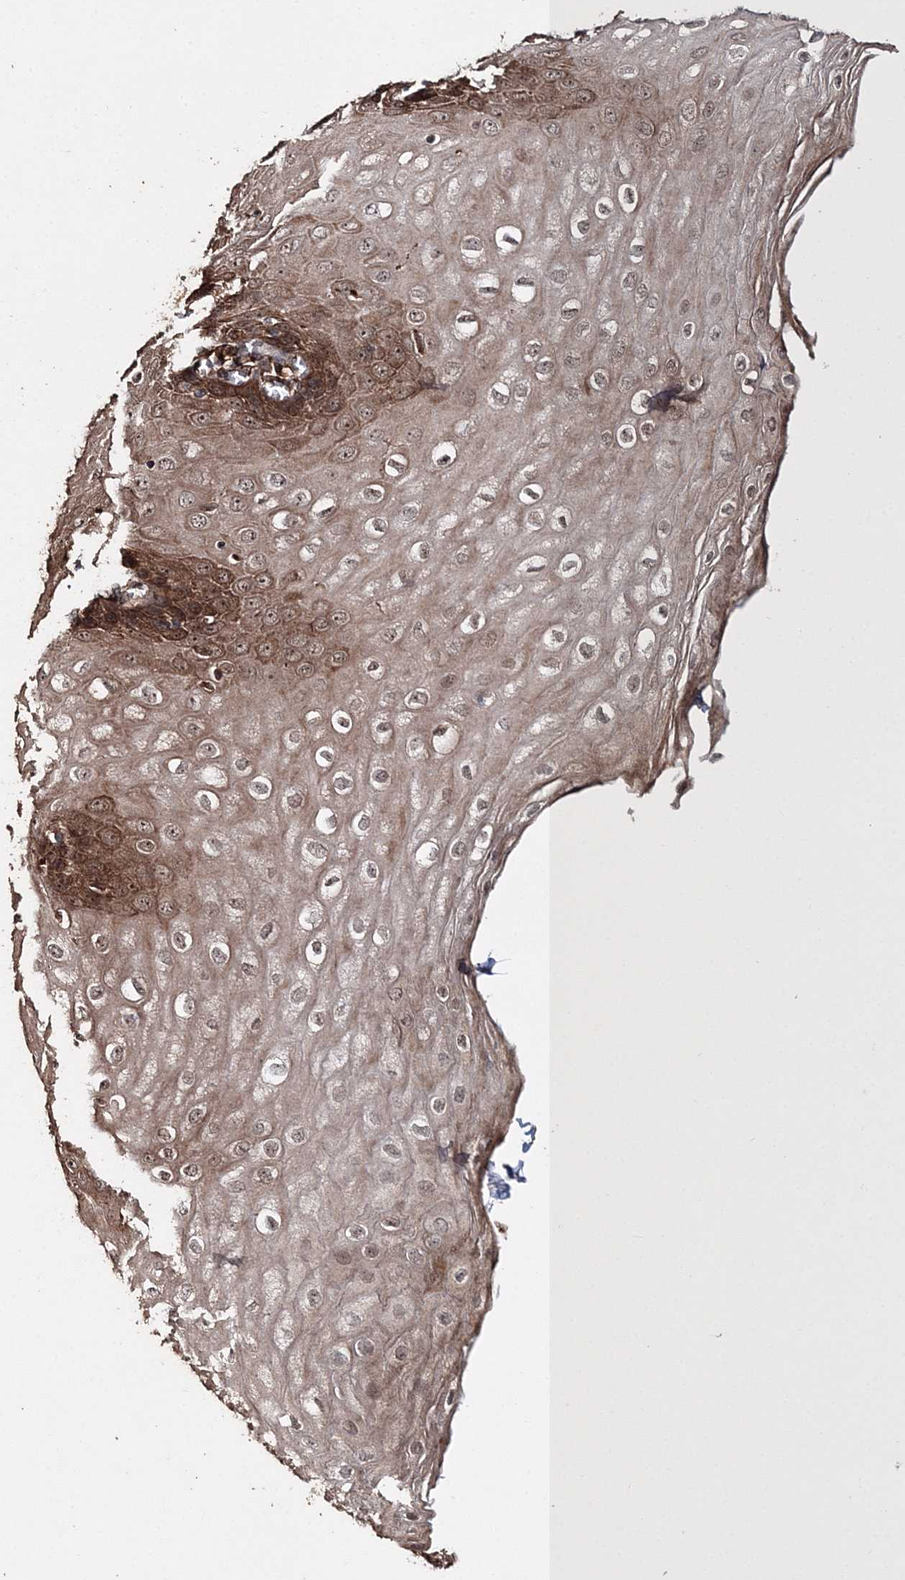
{"staining": {"intensity": "moderate", "quantity": ">75%", "location": "cytoplasmic/membranous,nuclear"}, "tissue": "esophagus", "cell_type": "Squamous epithelial cells", "image_type": "normal", "snomed": [{"axis": "morphology", "description": "Normal tissue, NOS"}, {"axis": "topography", "description": "Esophagus"}], "caption": "Esophagus stained with immunohistochemistry demonstrates moderate cytoplasmic/membranous,nuclear staining in about >75% of squamous epithelial cells.", "gene": "SCRN3", "patient": {"sex": "male", "age": 60}}